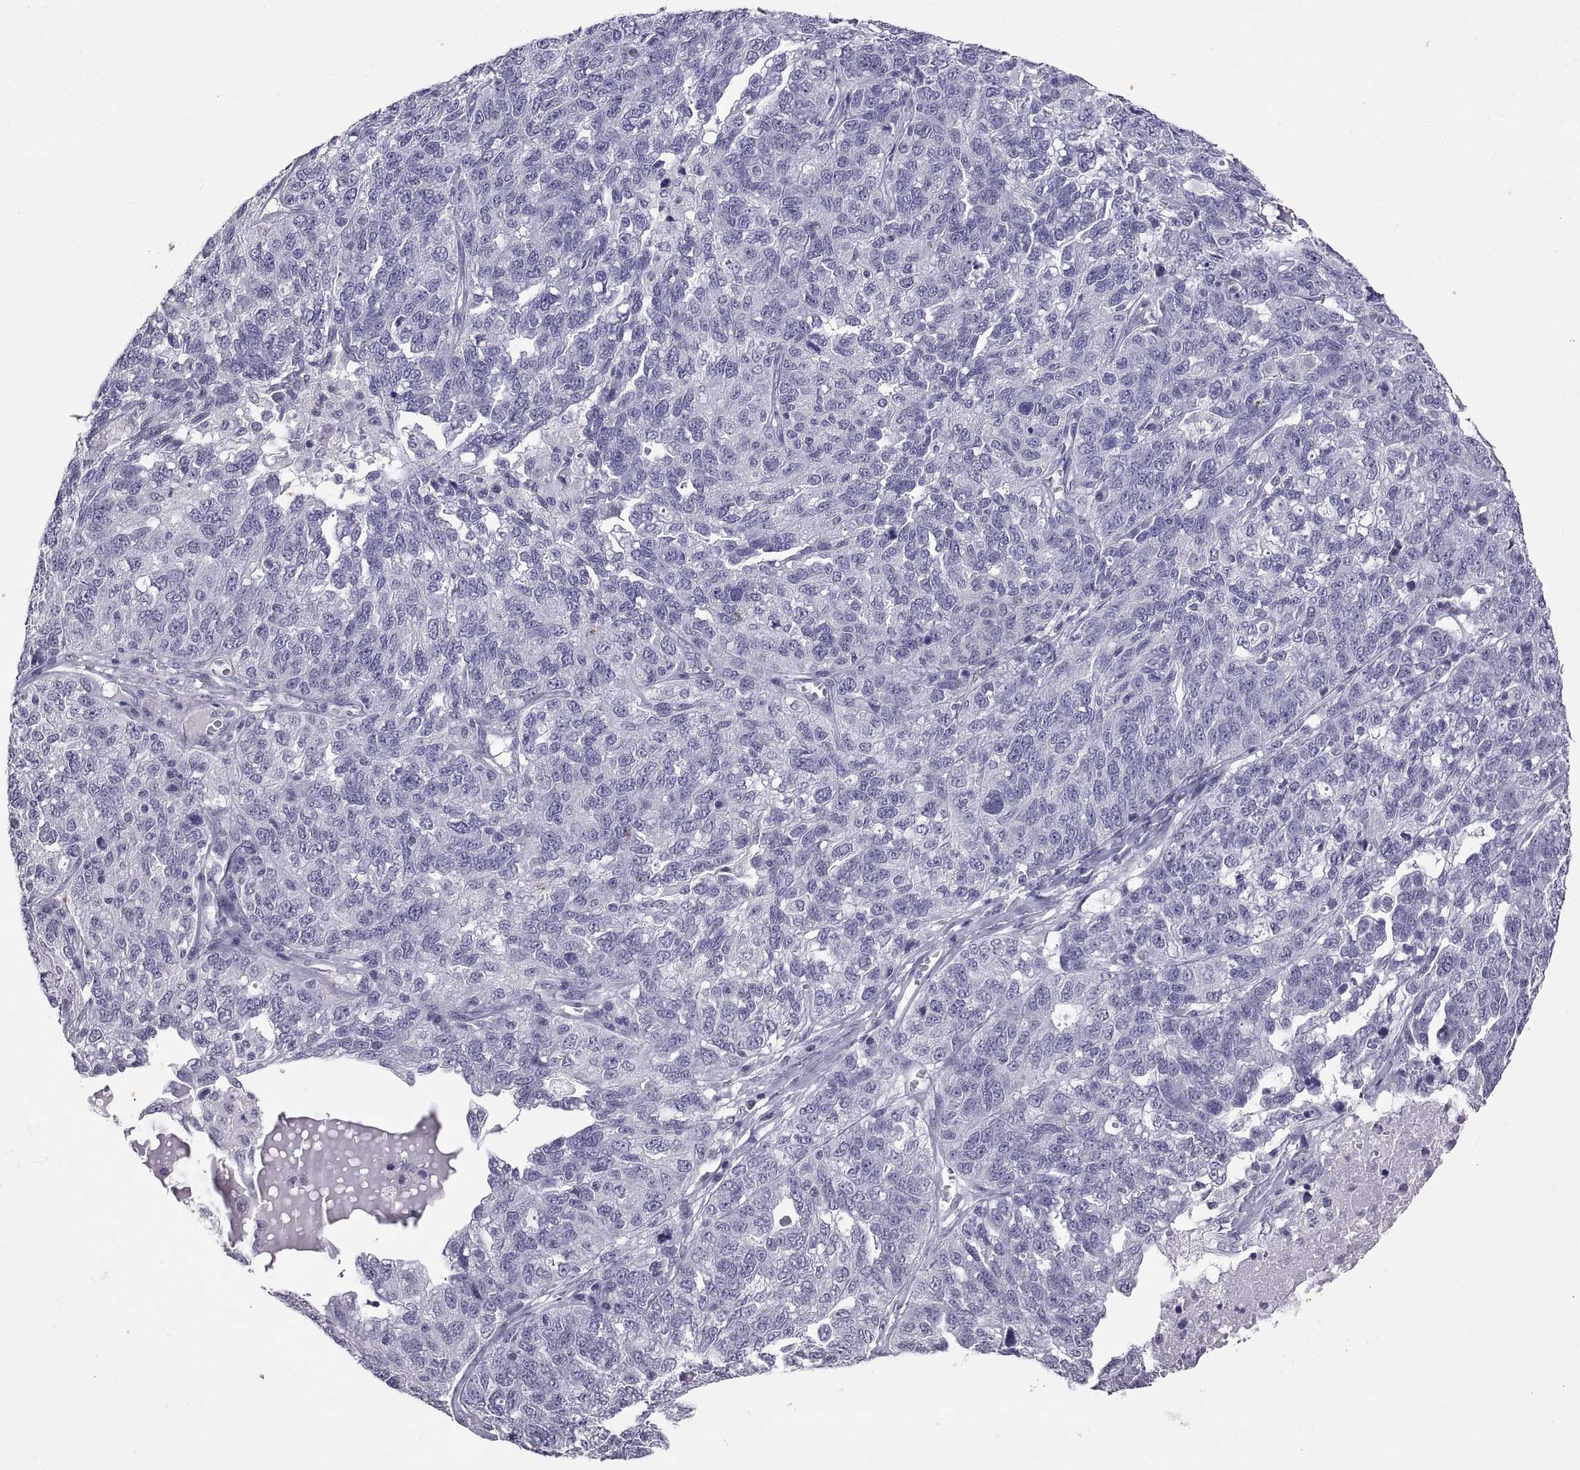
{"staining": {"intensity": "negative", "quantity": "none", "location": "none"}, "tissue": "ovarian cancer", "cell_type": "Tumor cells", "image_type": "cancer", "snomed": [{"axis": "morphology", "description": "Cystadenocarcinoma, serous, NOS"}, {"axis": "topography", "description": "Ovary"}], "caption": "DAB immunohistochemical staining of human ovarian cancer (serous cystadenocarcinoma) displays no significant staining in tumor cells.", "gene": "KRT77", "patient": {"sex": "female", "age": 71}}